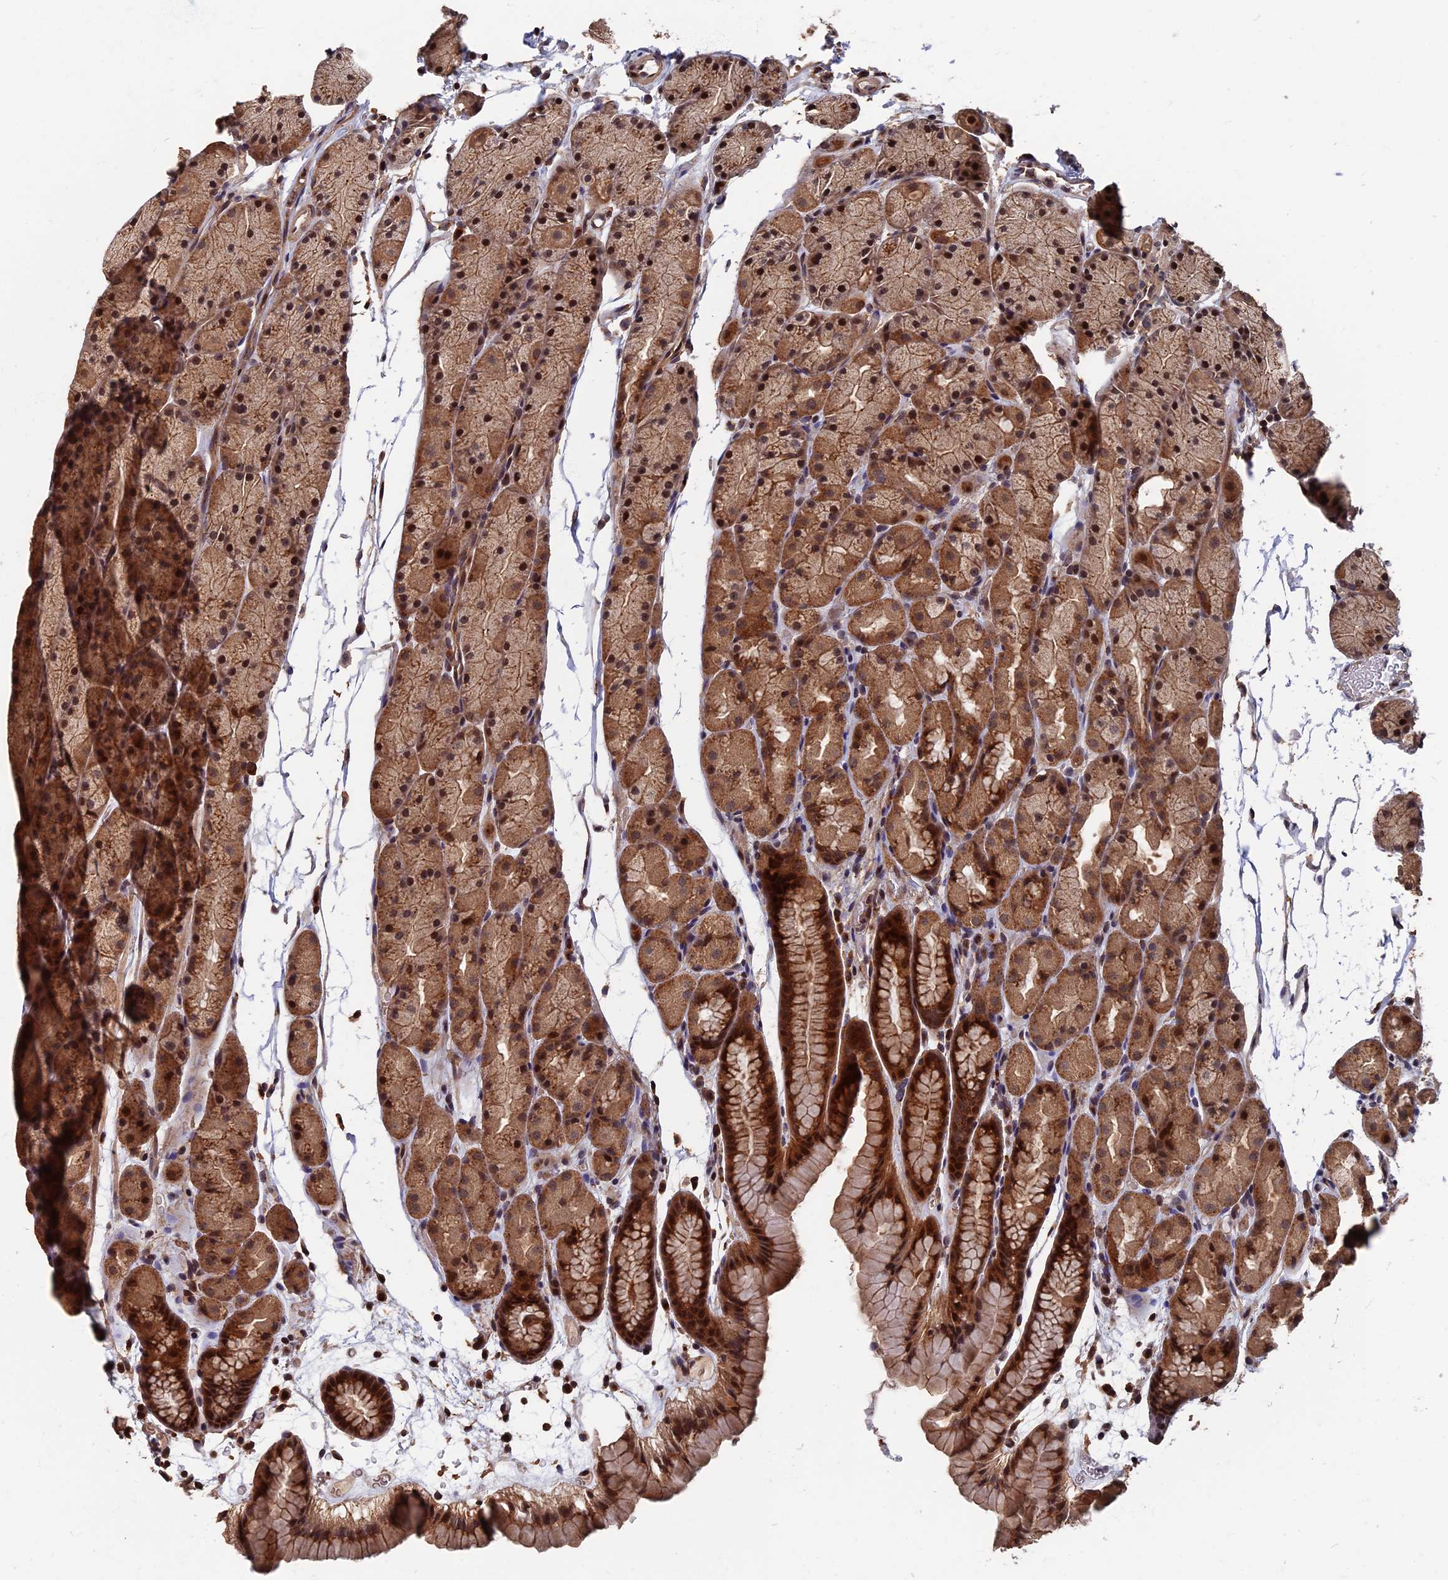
{"staining": {"intensity": "moderate", "quantity": ">75%", "location": "cytoplasmic/membranous,nuclear"}, "tissue": "stomach", "cell_type": "Glandular cells", "image_type": "normal", "snomed": [{"axis": "morphology", "description": "Normal tissue, NOS"}, {"axis": "topography", "description": "Stomach, upper"}, {"axis": "topography", "description": "Stomach"}], "caption": "A photomicrograph of stomach stained for a protein displays moderate cytoplasmic/membranous,nuclear brown staining in glandular cells. The protein of interest is stained brown, and the nuclei are stained in blue (DAB (3,3'-diaminobenzidine) IHC with brightfield microscopy, high magnification).", "gene": "RASGRF1", "patient": {"sex": "male", "age": 47}}